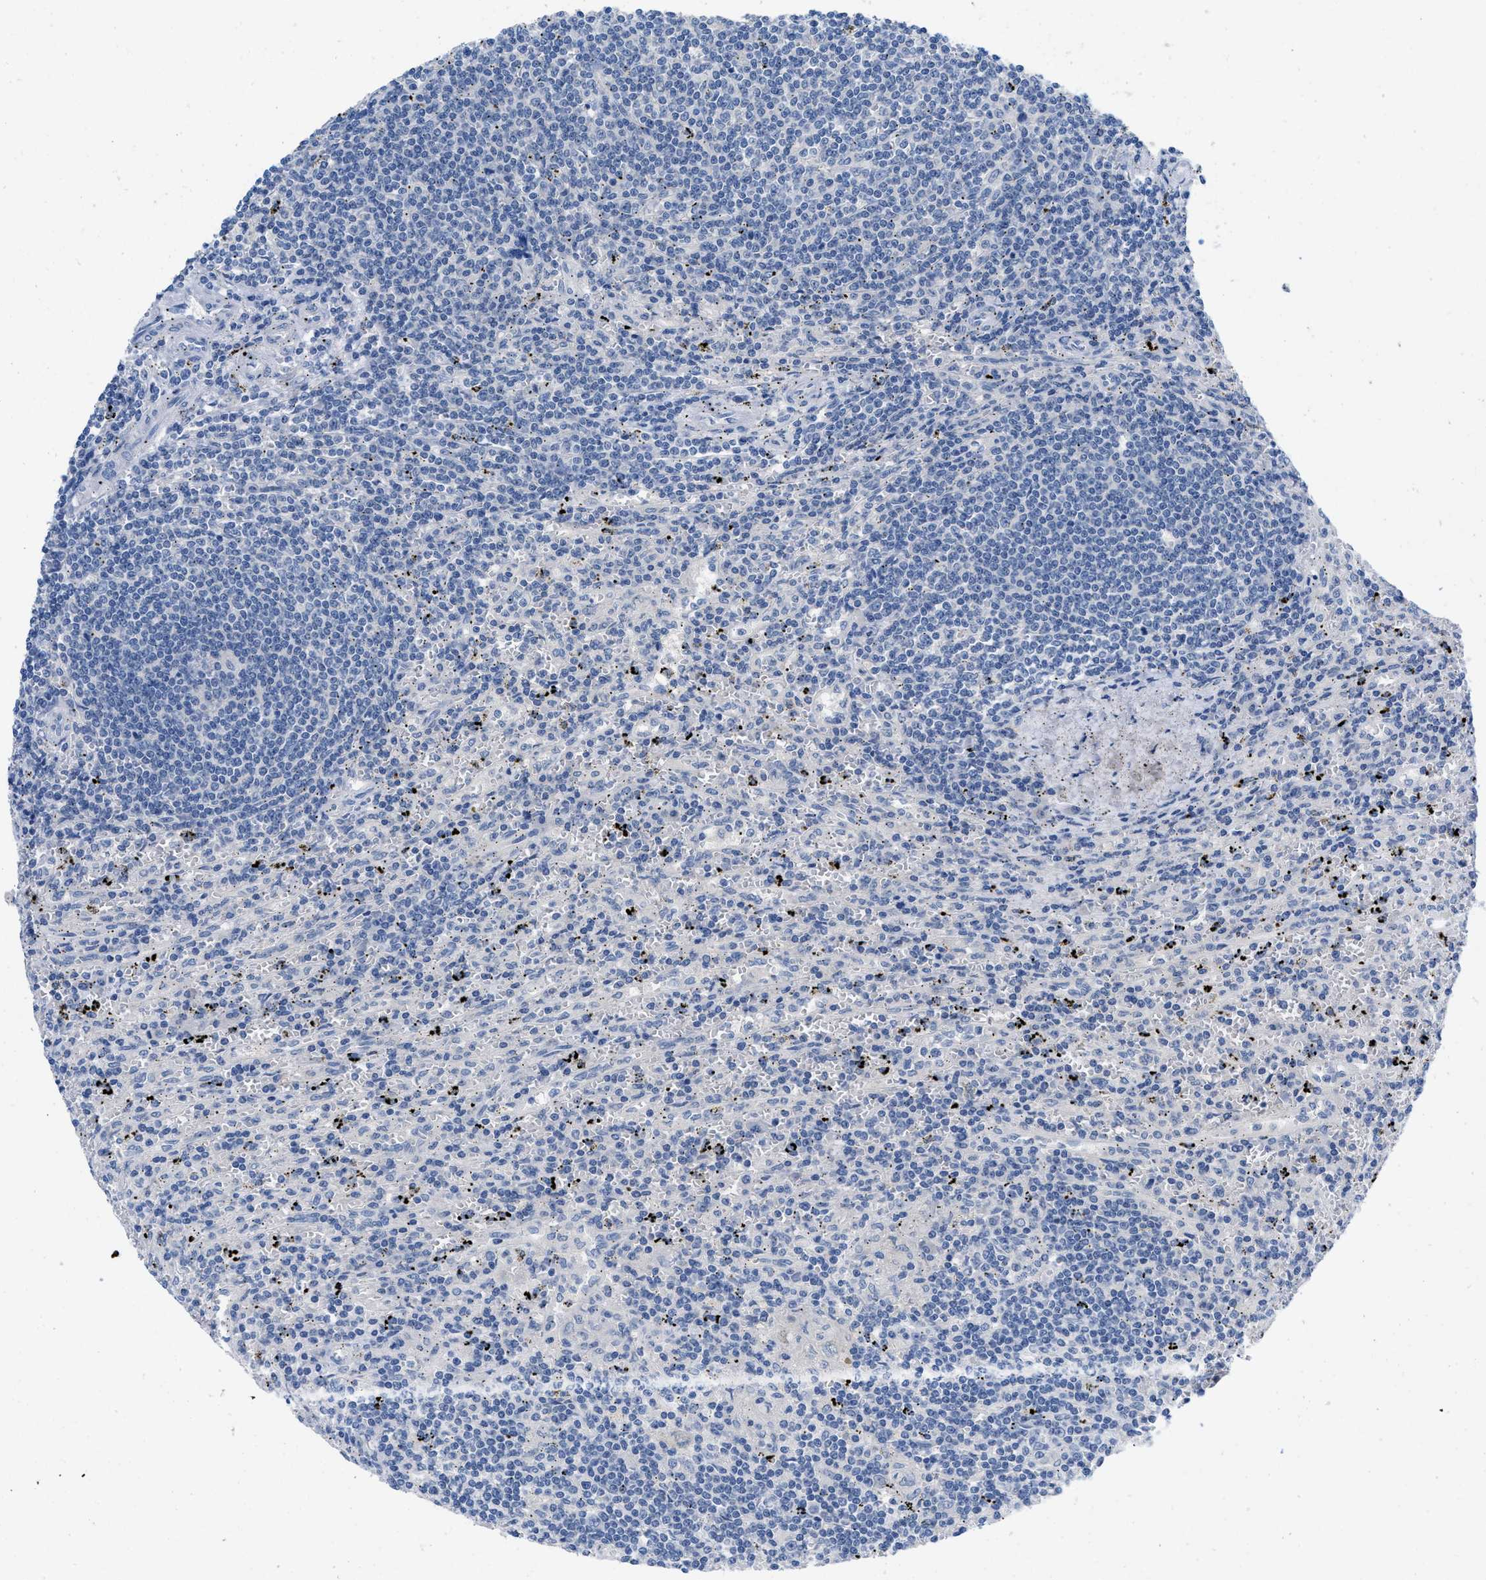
{"staining": {"intensity": "negative", "quantity": "none", "location": "none"}, "tissue": "lymphoma", "cell_type": "Tumor cells", "image_type": "cancer", "snomed": [{"axis": "morphology", "description": "Malignant lymphoma, non-Hodgkin's type, Low grade"}, {"axis": "topography", "description": "Spleen"}], "caption": "The IHC image has no significant positivity in tumor cells of malignant lymphoma, non-Hodgkin's type (low-grade) tissue.", "gene": "PYY", "patient": {"sex": "male", "age": 76}}